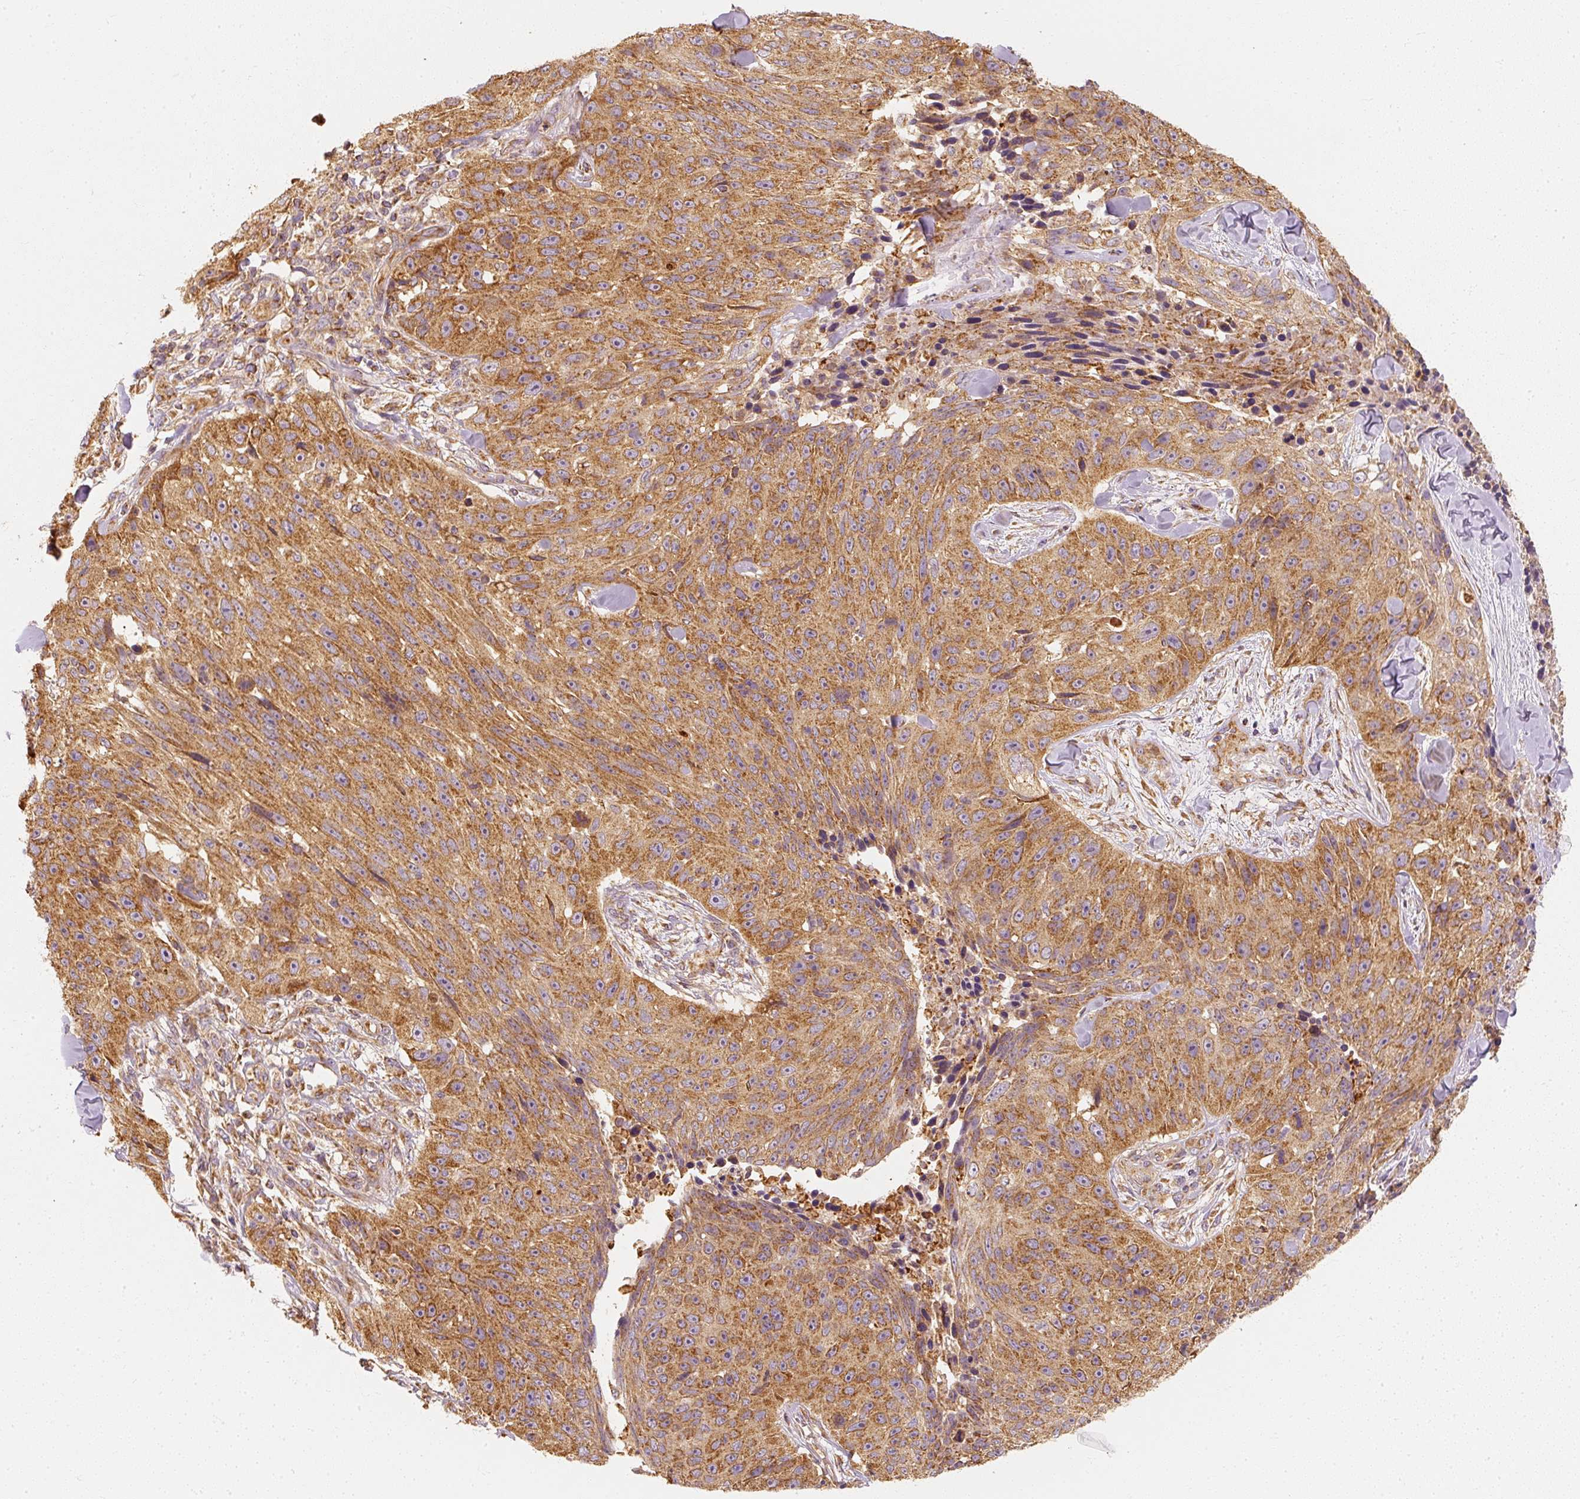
{"staining": {"intensity": "moderate", "quantity": ">75%", "location": "cytoplasmic/membranous"}, "tissue": "skin cancer", "cell_type": "Tumor cells", "image_type": "cancer", "snomed": [{"axis": "morphology", "description": "Squamous cell carcinoma, NOS"}, {"axis": "topography", "description": "Skin"}], "caption": "Protein staining exhibits moderate cytoplasmic/membranous positivity in about >75% of tumor cells in skin cancer.", "gene": "TOMM40", "patient": {"sex": "female", "age": 87}}